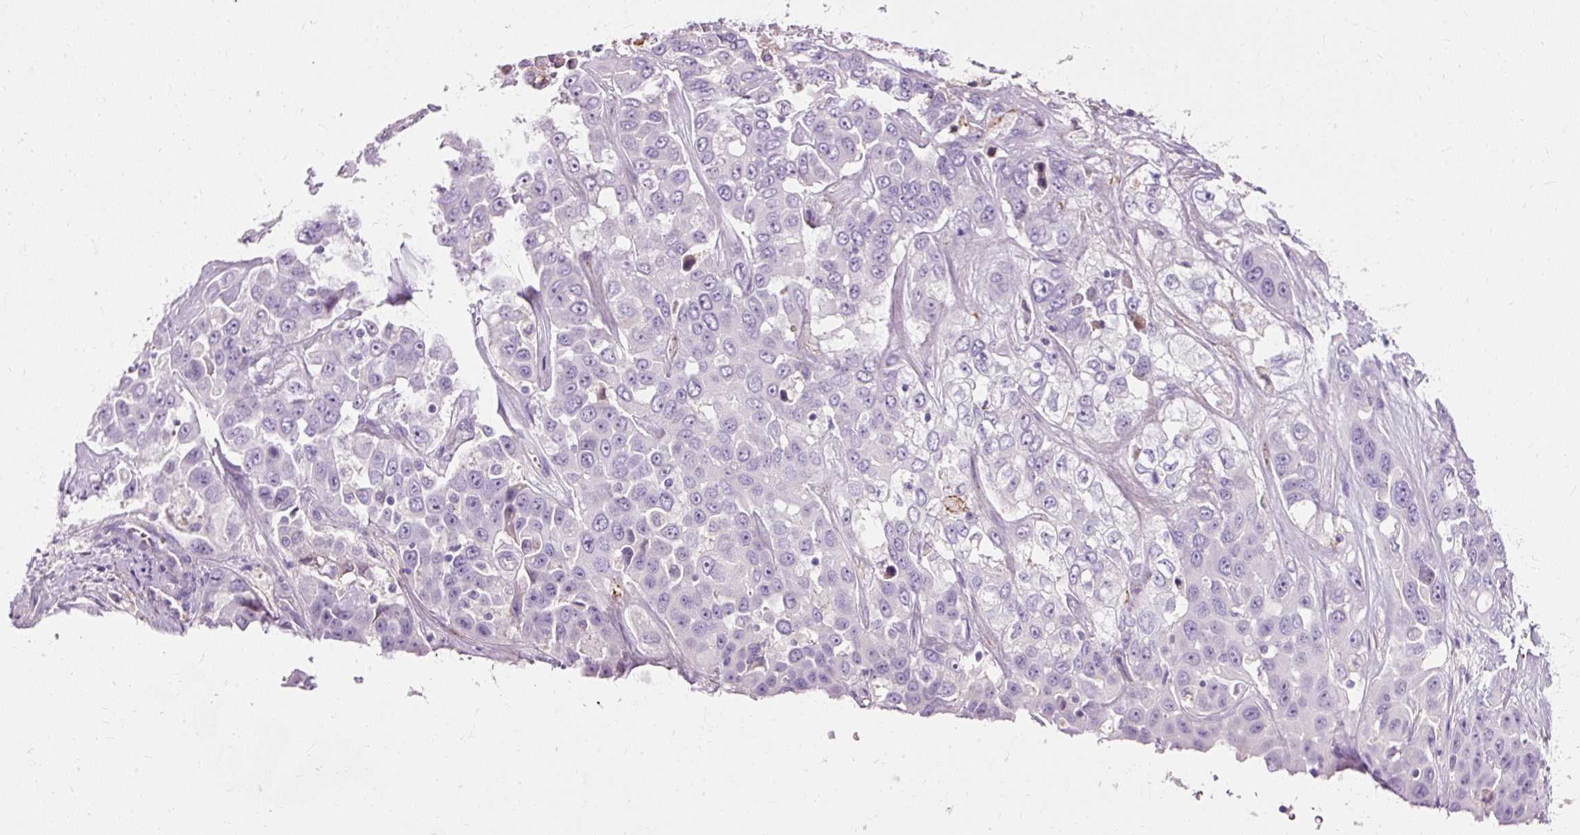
{"staining": {"intensity": "negative", "quantity": "none", "location": "none"}, "tissue": "liver cancer", "cell_type": "Tumor cells", "image_type": "cancer", "snomed": [{"axis": "morphology", "description": "Cholangiocarcinoma"}, {"axis": "topography", "description": "Liver"}], "caption": "Tumor cells show no significant protein positivity in liver cholangiocarcinoma. The staining was performed using DAB (3,3'-diaminobenzidine) to visualize the protein expression in brown, while the nuclei were stained in blue with hematoxylin (Magnification: 20x).", "gene": "CLDN25", "patient": {"sex": "female", "age": 52}}